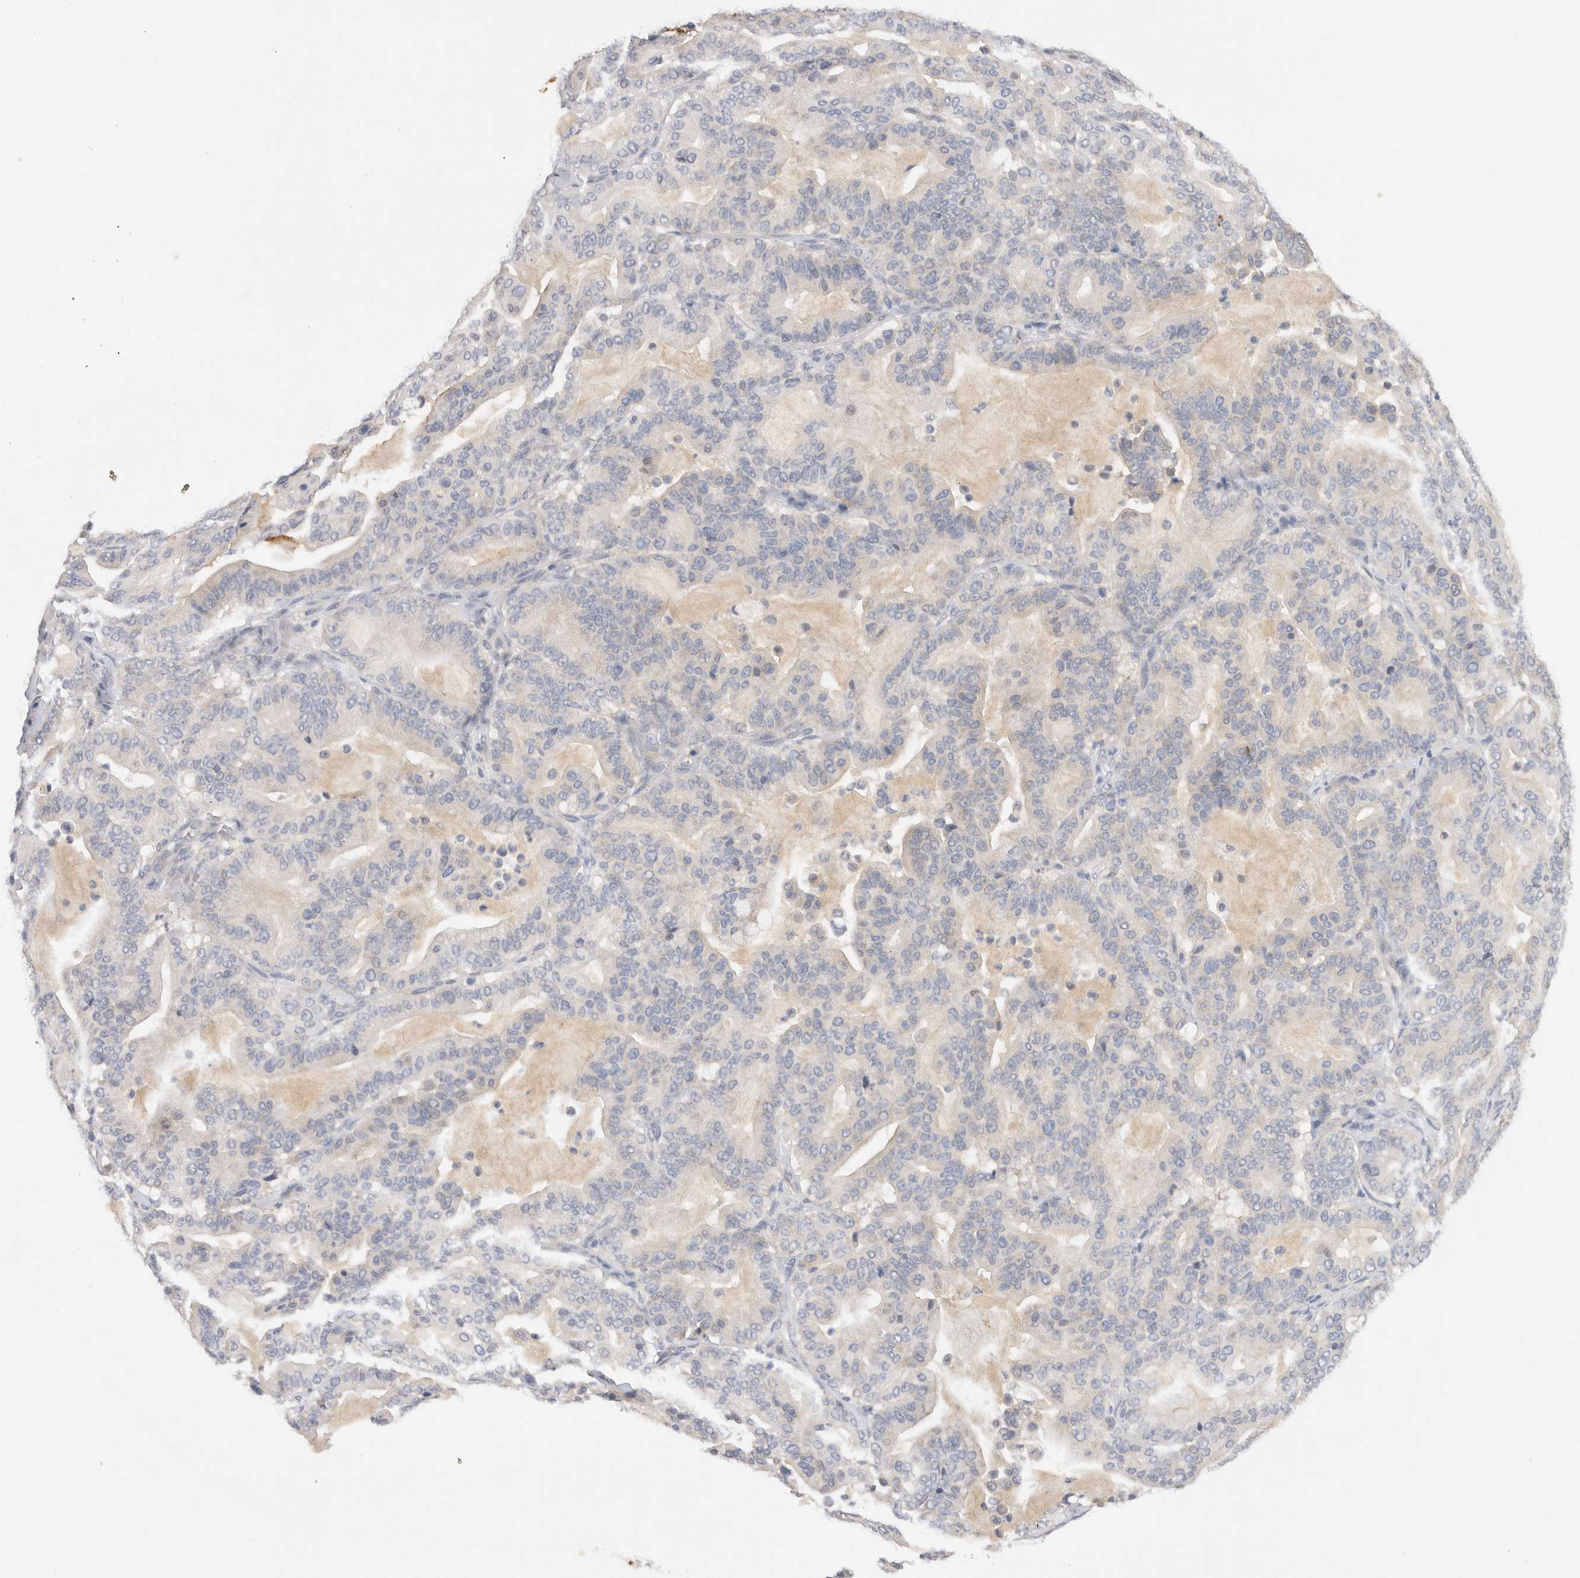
{"staining": {"intensity": "negative", "quantity": "none", "location": "none"}, "tissue": "pancreatic cancer", "cell_type": "Tumor cells", "image_type": "cancer", "snomed": [{"axis": "morphology", "description": "Adenocarcinoma, NOS"}, {"axis": "topography", "description": "Pancreas"}], "caption": "Tumor cells are negative for protein expression in human pancreatic adenocarcinoma.", "gene": "CHRM4", "patient": {"sex": "male", "age": 63}}